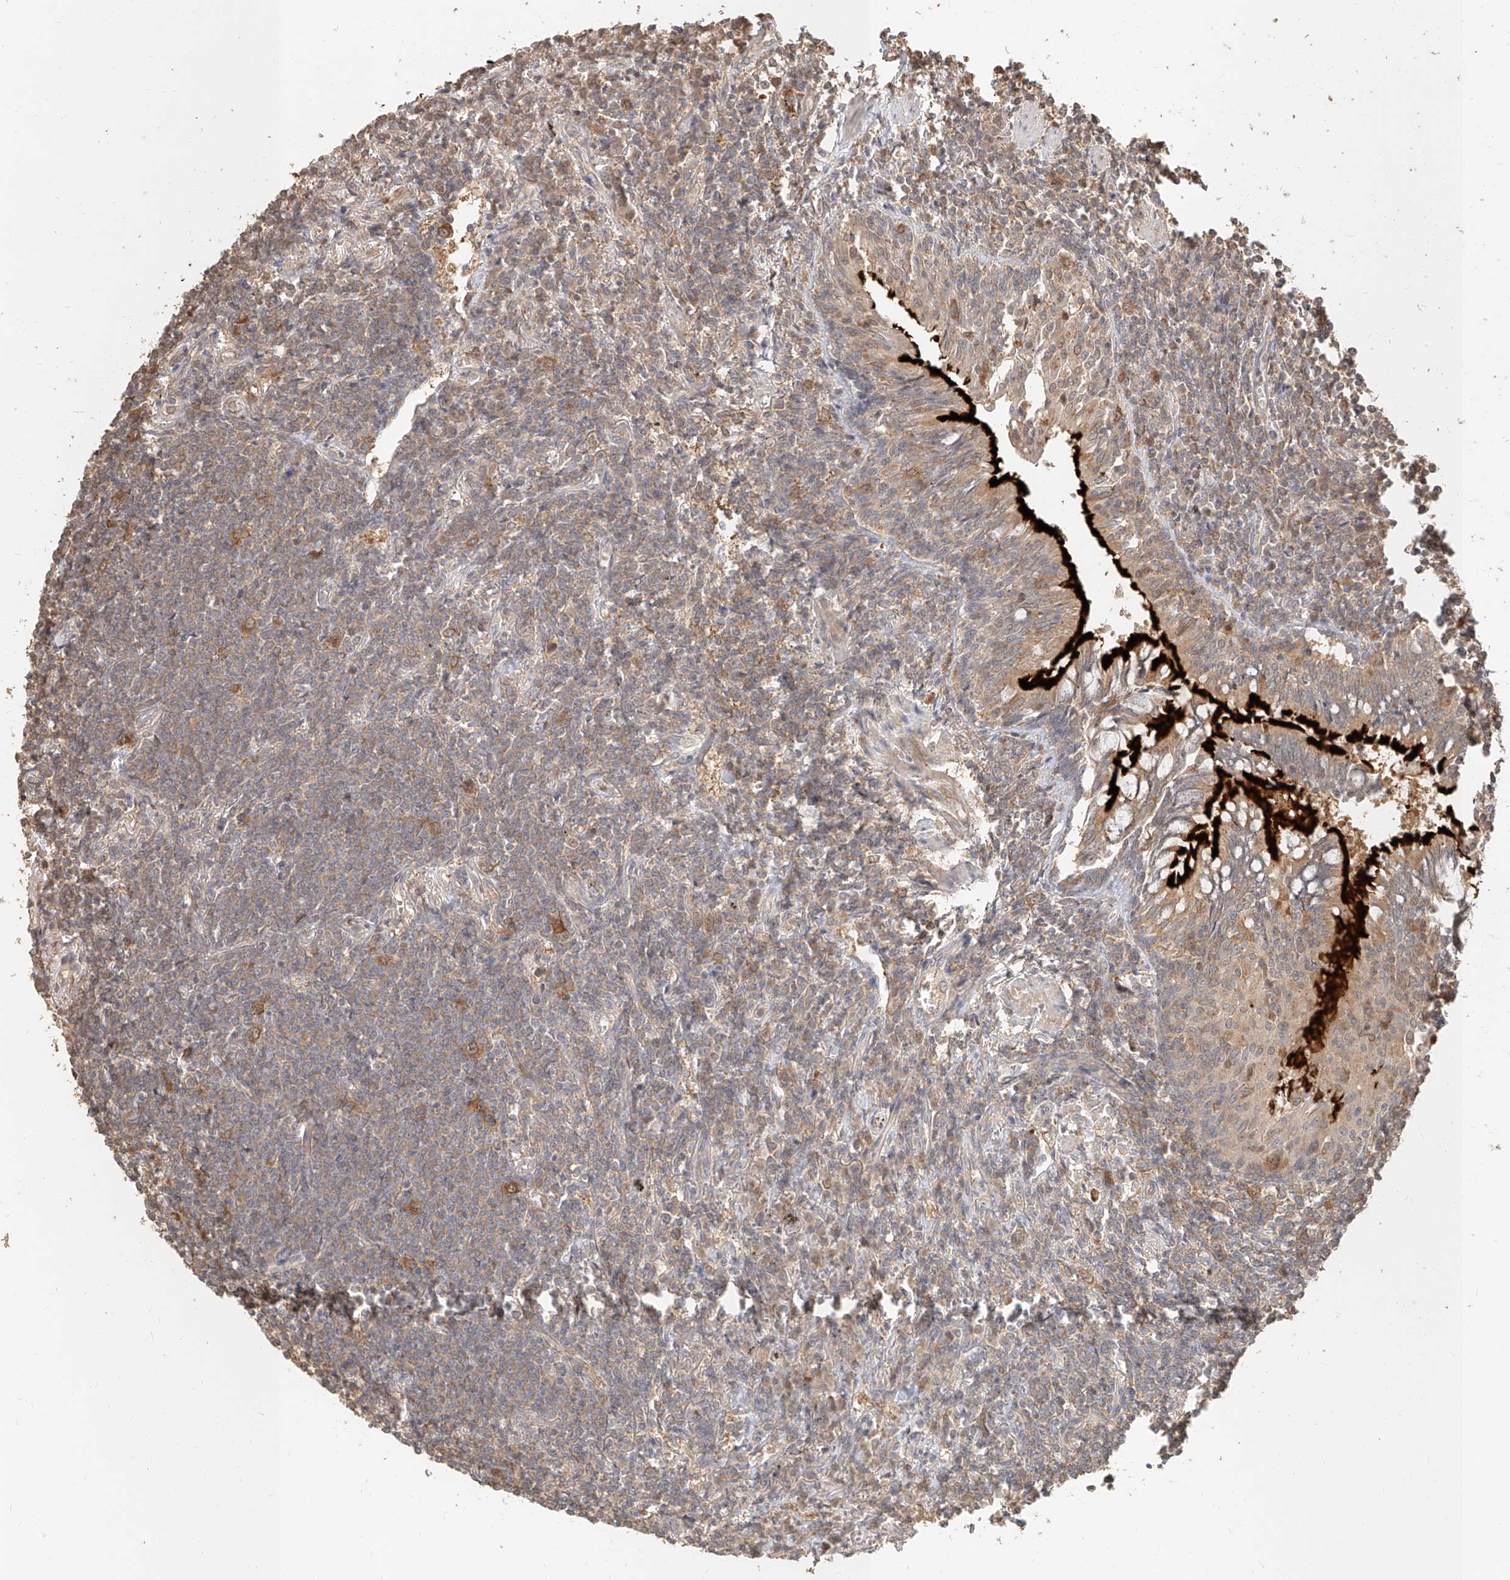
{"staining": {"intensity": "weak", "quantity": "25%-75%", "location": "cytoplasmic/membranous"}, "tissue": "lymphoma", "cell_type": "Tumor cells", "image_type": "cancer", "snomed": [{"axis": "morphology", "description": "Malignant lymphoma, non-Hodgkin's type, Low grade"}, {"axis": "topography", "description": "Lung"}], "caption": "The image shows a brown stain indicating the presence of a protein in the cytoplasmic/membranous of tumor cells in malignant lymphoma, non-Hodgkin's type (low-grade).", "gene": "NAP1L1", "patient": {"sex": "female", "age": 71}}